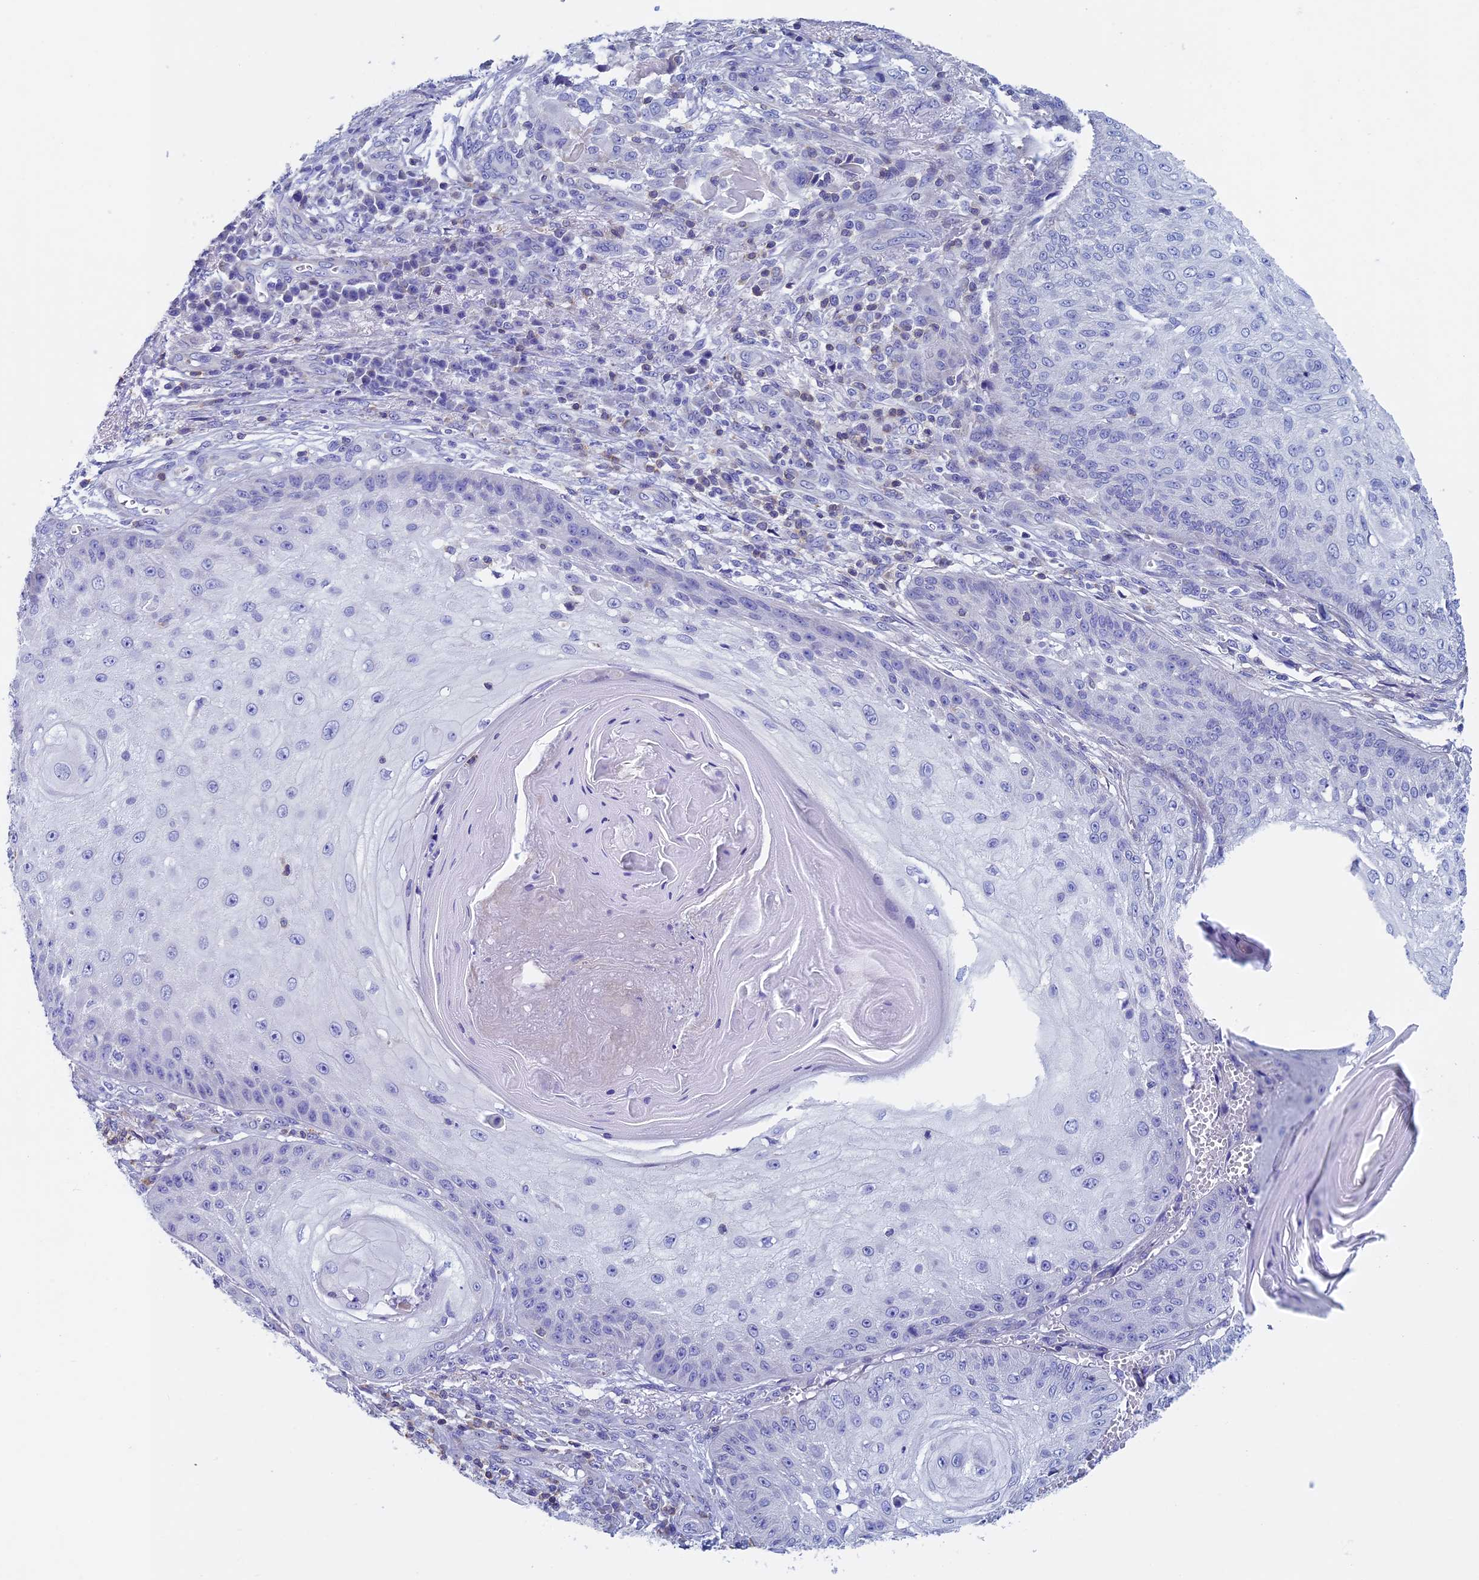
{"staining": {"intensity": "negative", "quantity": "none", "location": "none"}, "tissue": "skin cancer", "cell_type": "Tumor cells", "image_type": "cancer", "snomed": [{"axis": "morphology", "description": "Squamous cell carcinoma, NOS"}, {"axis": "topography", "description": "Skin"}], "caption": "A high-resolution micrograph shows IHC staining of squamous cell carcinoma (skin), which shows no significant positivity in tumor cells.", "gene": "SEPTIN1", "patient": {"sex": "male", "age": 70}}